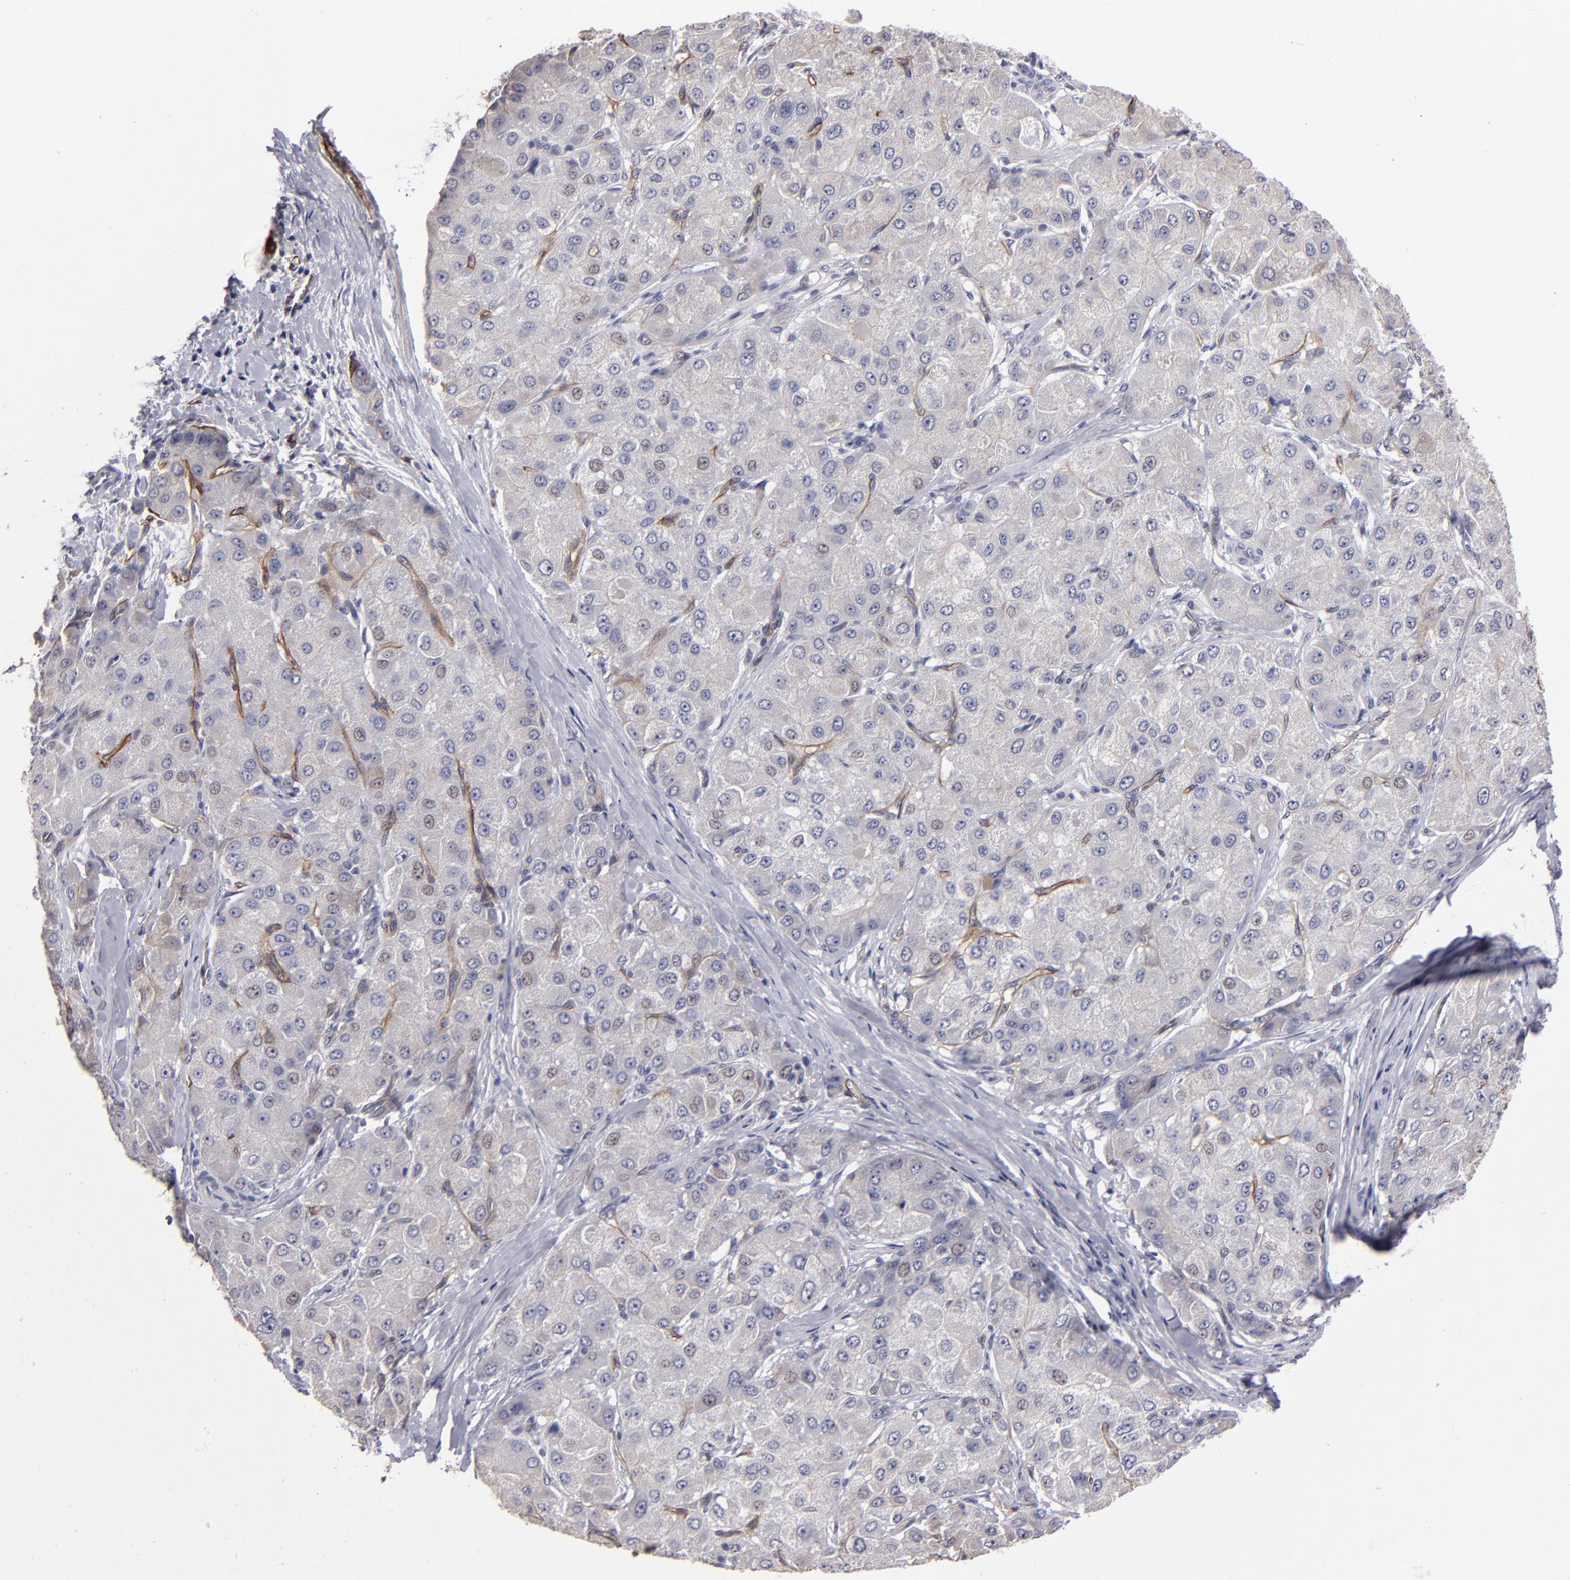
{"staining": {"intensity": "weak", "quantity": "<25%", "location": "cytoplasmic/membranous,nuclear"}, "tissue": "liver cancer", "cell_type": "Tumor cells", "image_type": "cancer", "snomed": [{"axis": "morphology", "description": "Carcinoma, Hepatocellular, NOS"}, {"axis": "topography", "description": "Liver"}], "caption": "IHC of human hepatocellular carcinoma (liver) exhibits no expression in tumor cells. (DAB IHC with hematoxylin counter stain).", "gene": "ZNF175", "patient": {"sex": "male", "age": 80}}